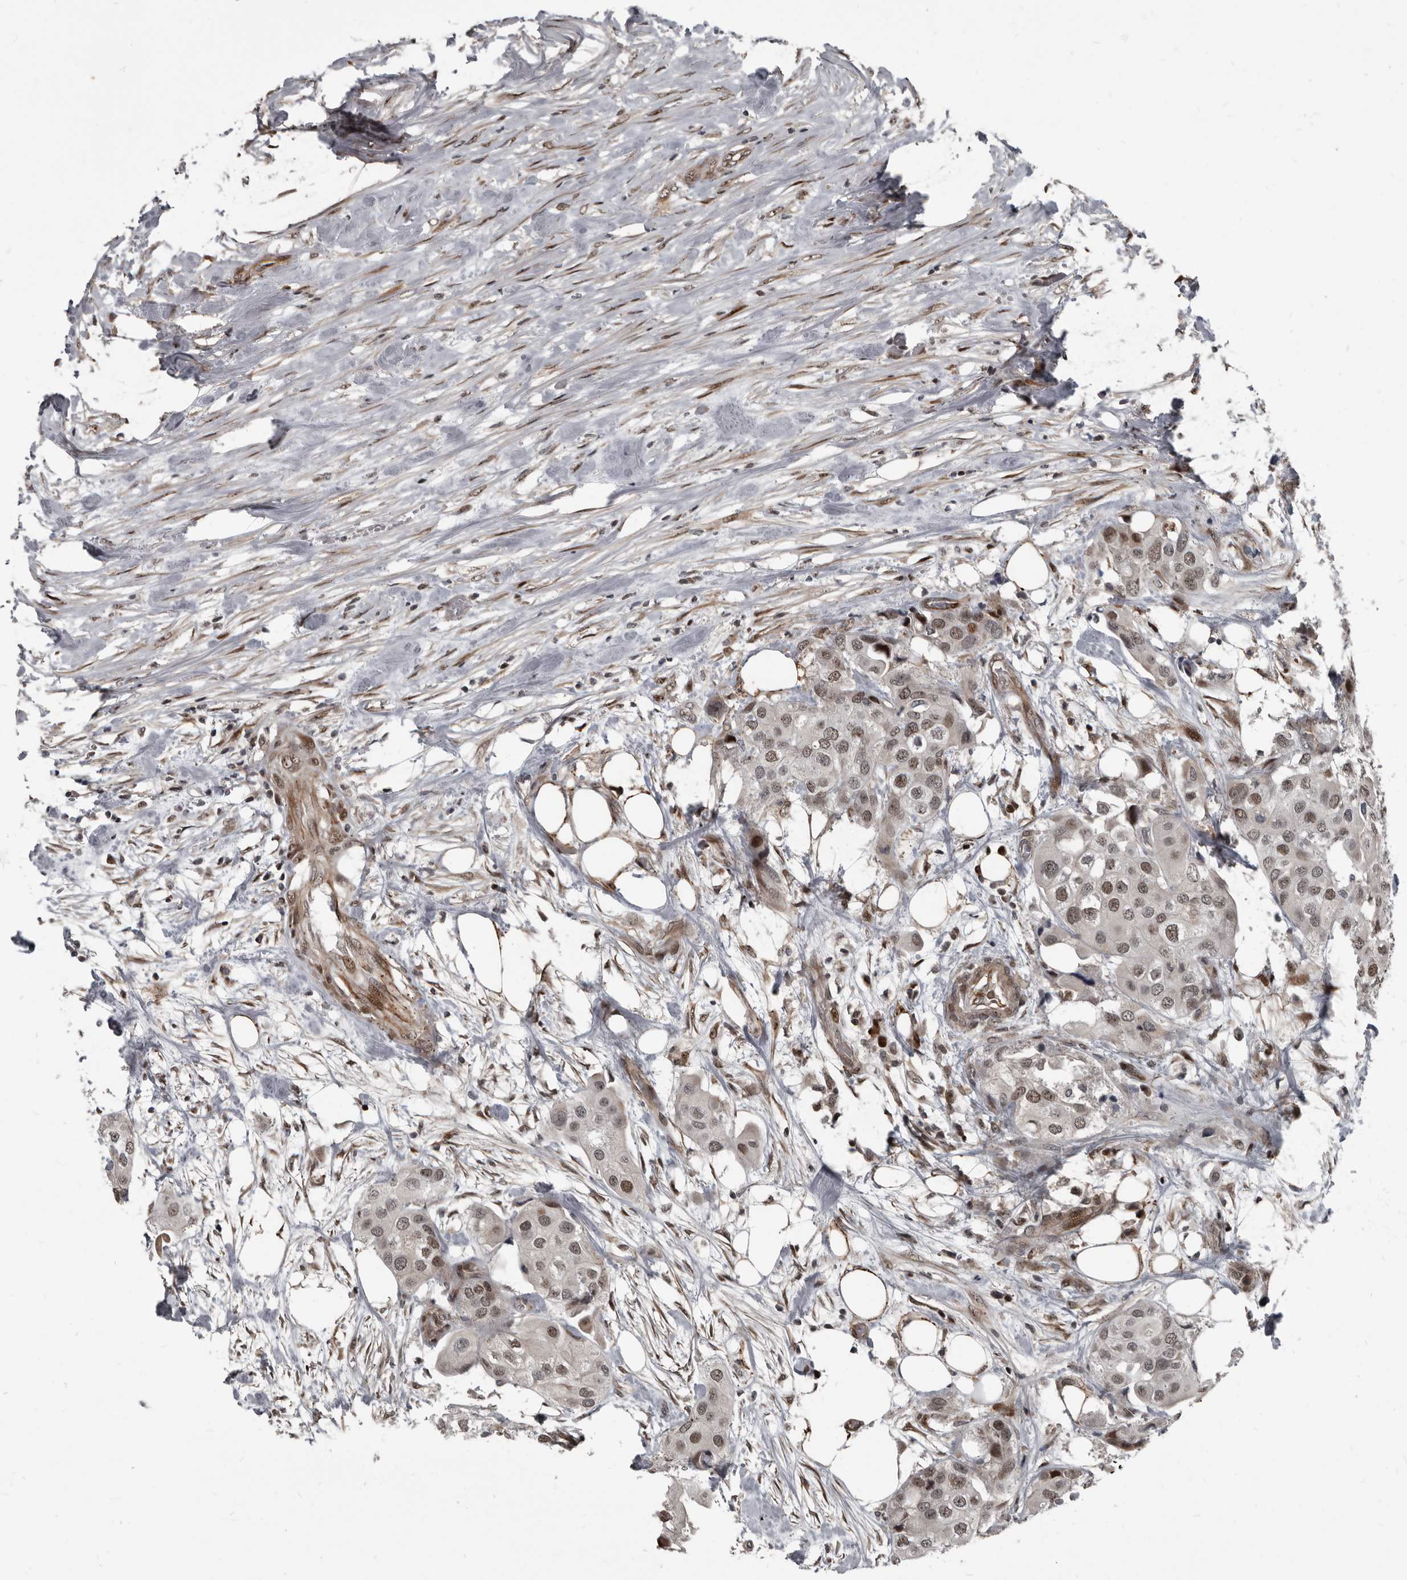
{"staining": {"intensity": "moderate", "quantity": ">75%", "location": "nuclear"}, "tissue": "urothelial cancer", "cell_type": "Tumor cells", "image_type": "cancer", "snomed": [{"axis": "morphology", "description": "Urothelial carcinoma, High grade"}, {"axis": "topography", "description": "Urinary bladder"}], "caption": "Immunohistochemistry staining of high-grade urothelial carcinoma, which displays medium levels of moderate nuclear staining in about >75% of tumor cells indicating moderate nuclear protein expression. The staining was performed using DAB (3,3'-diaminobenzidine) (brown) for protein detection and nuclei were counterstained in hematoxylin (blue).", "gene": "CHD1L", "patient": {"sex": "male", "age": 64}}